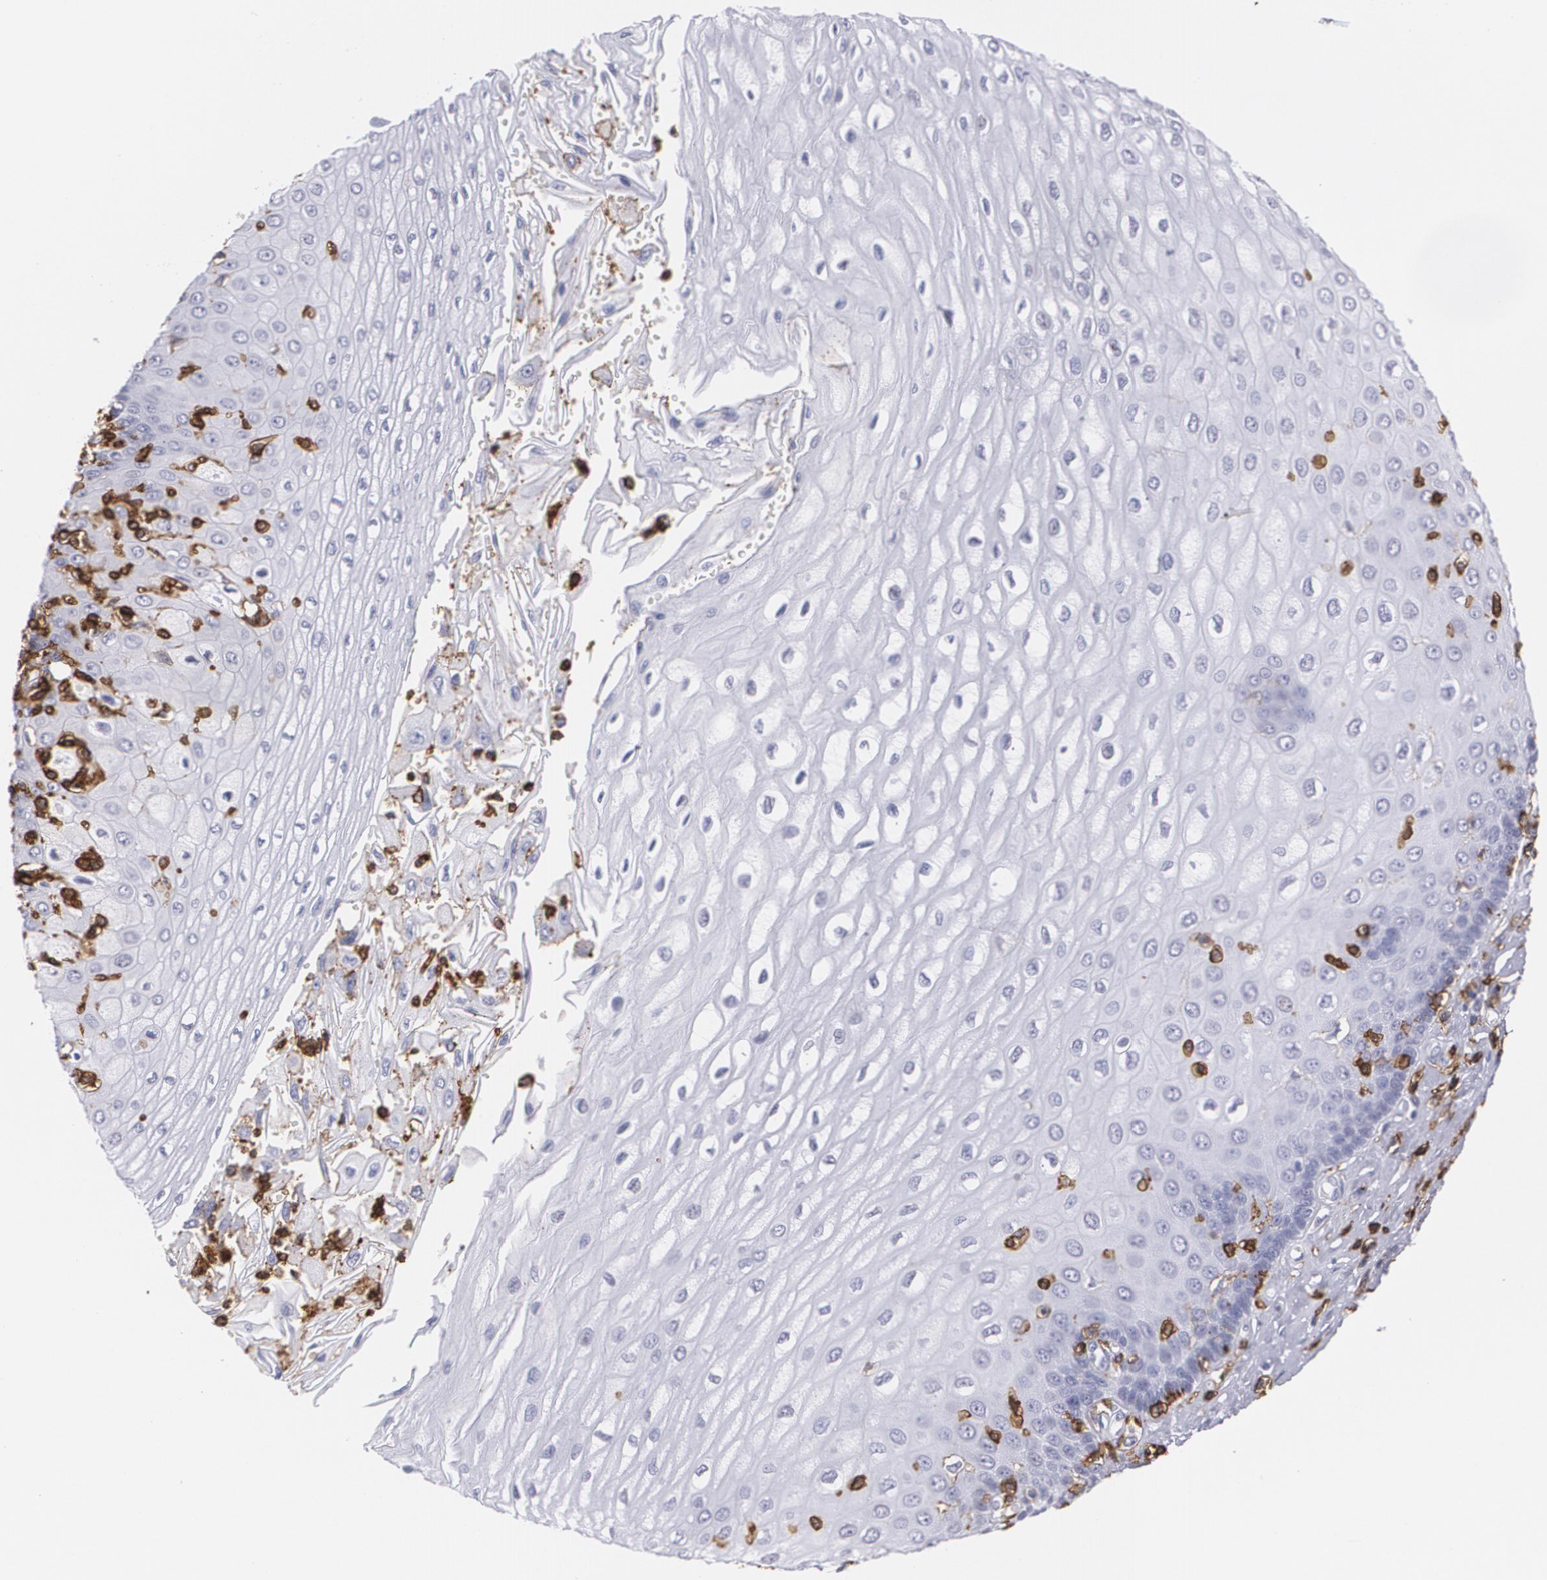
{"staining": {"intensity": "negative", "quantity": "none", "location": "none"}, "tissue": "esophagus", "cell_type": "Squamous epithelial cells", "image_type": "normal", "snomed": [{"axis": "morphology", "description": "Normal tissue, NOS"}, {"axis": "topography", "description": "Esophagus"}], "caption": "A micrograph of esophagus stained for a protein reveals no brown staining in squamous epithelial cells.", "gene": "PTPRC", "patient": {"sex": "male", "age": 62}}